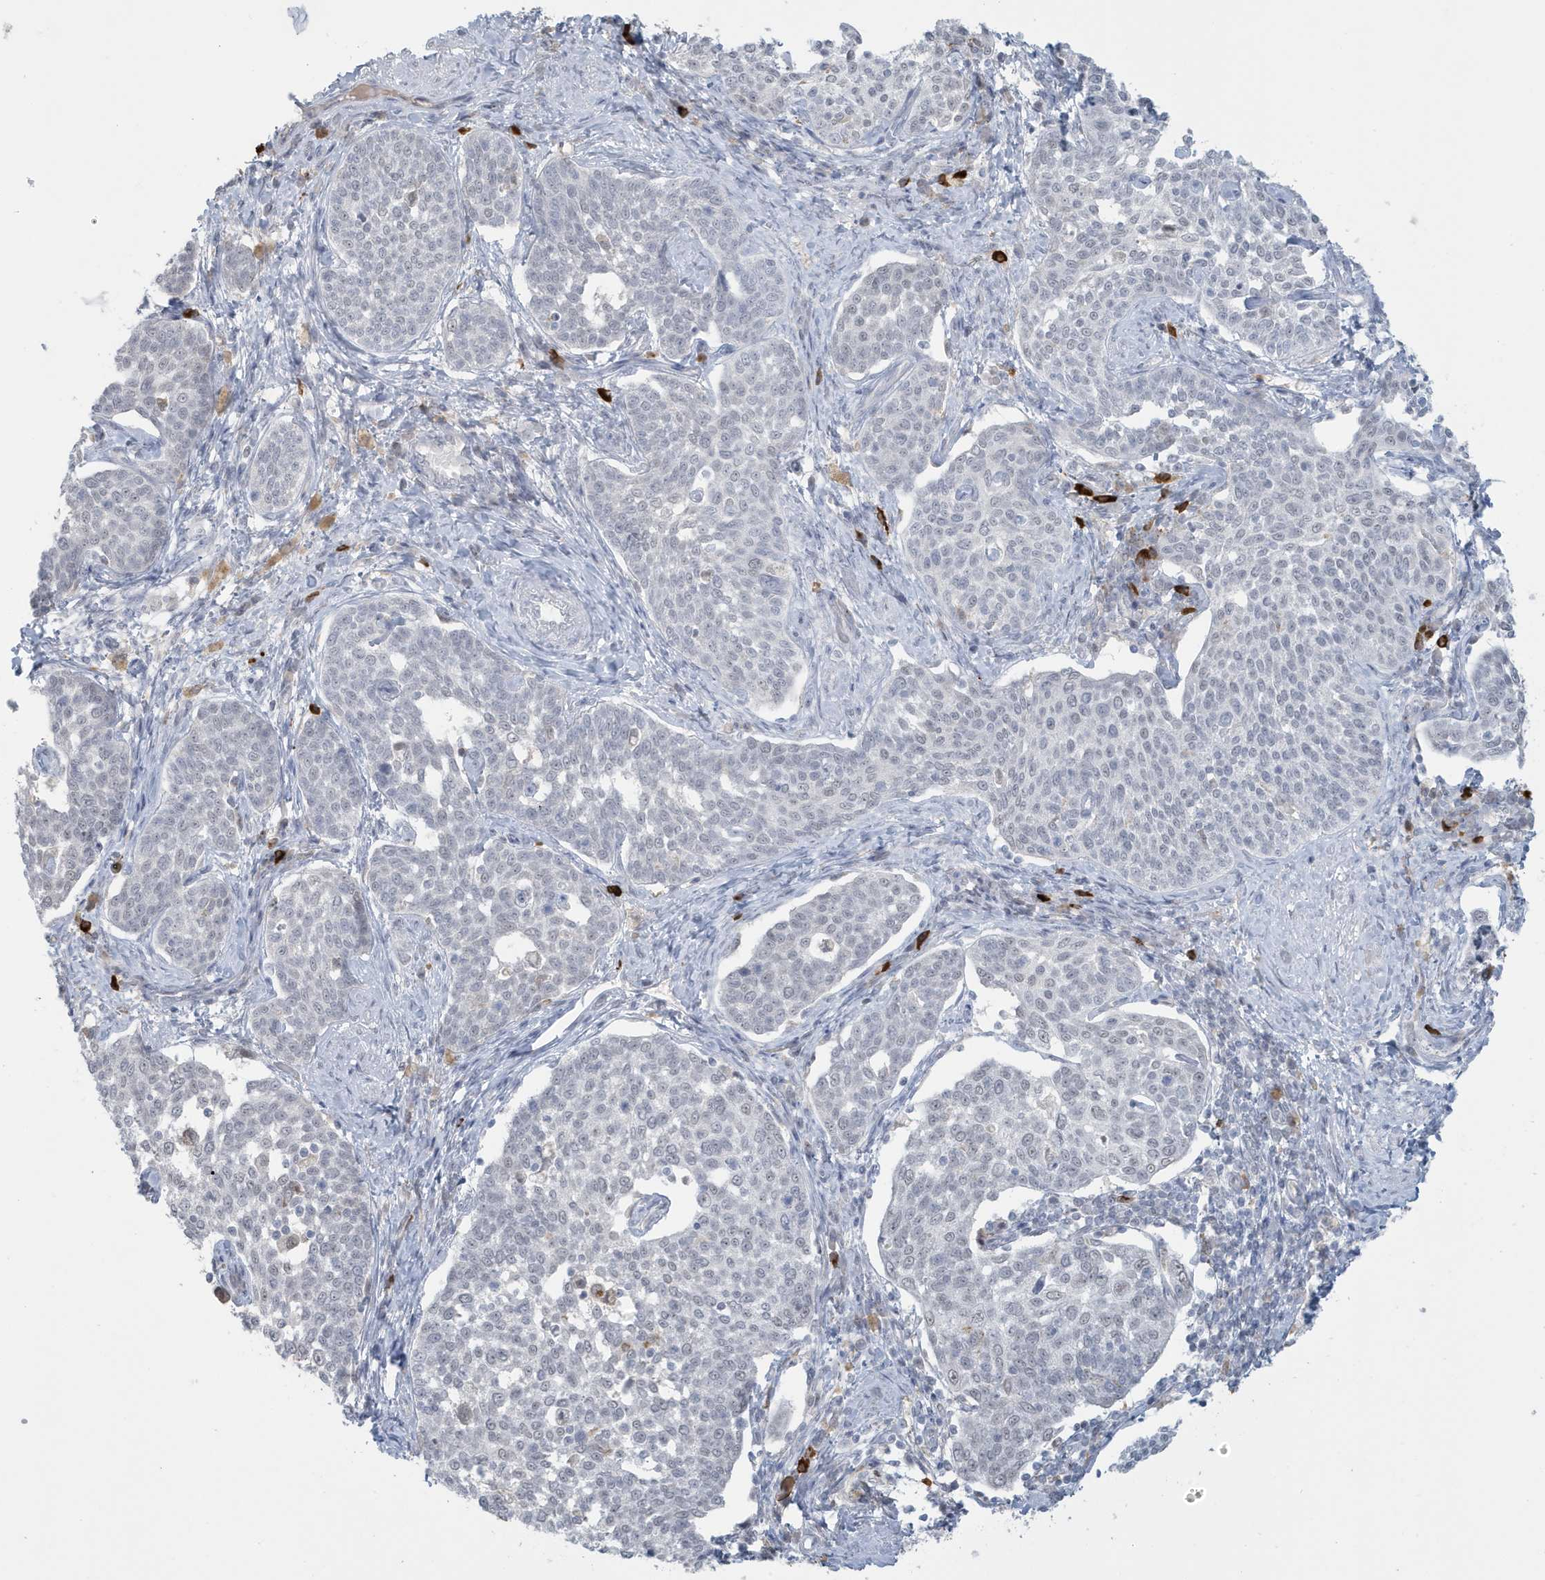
{"staining": {"intensity": "negative", "quantity": "none", "location": "none"}, "tissue": "cervical cancer", "cell_type": "Tumor cells", "image_type": "cancer", "snomed": [{"axis": "morphology", "description": "Squamous cell carcinoma, NOS"}, {"axis": "topography", "description": "Cervix"}], "caption": "IHC image of neoplastic tissue: cervical cancer (squamous cell carcinoma) stained with DAB exhibits no significant protein positivity in tumor cells.", "gene": "HERC6", "patient": {"sex": "female", "age": 34}}